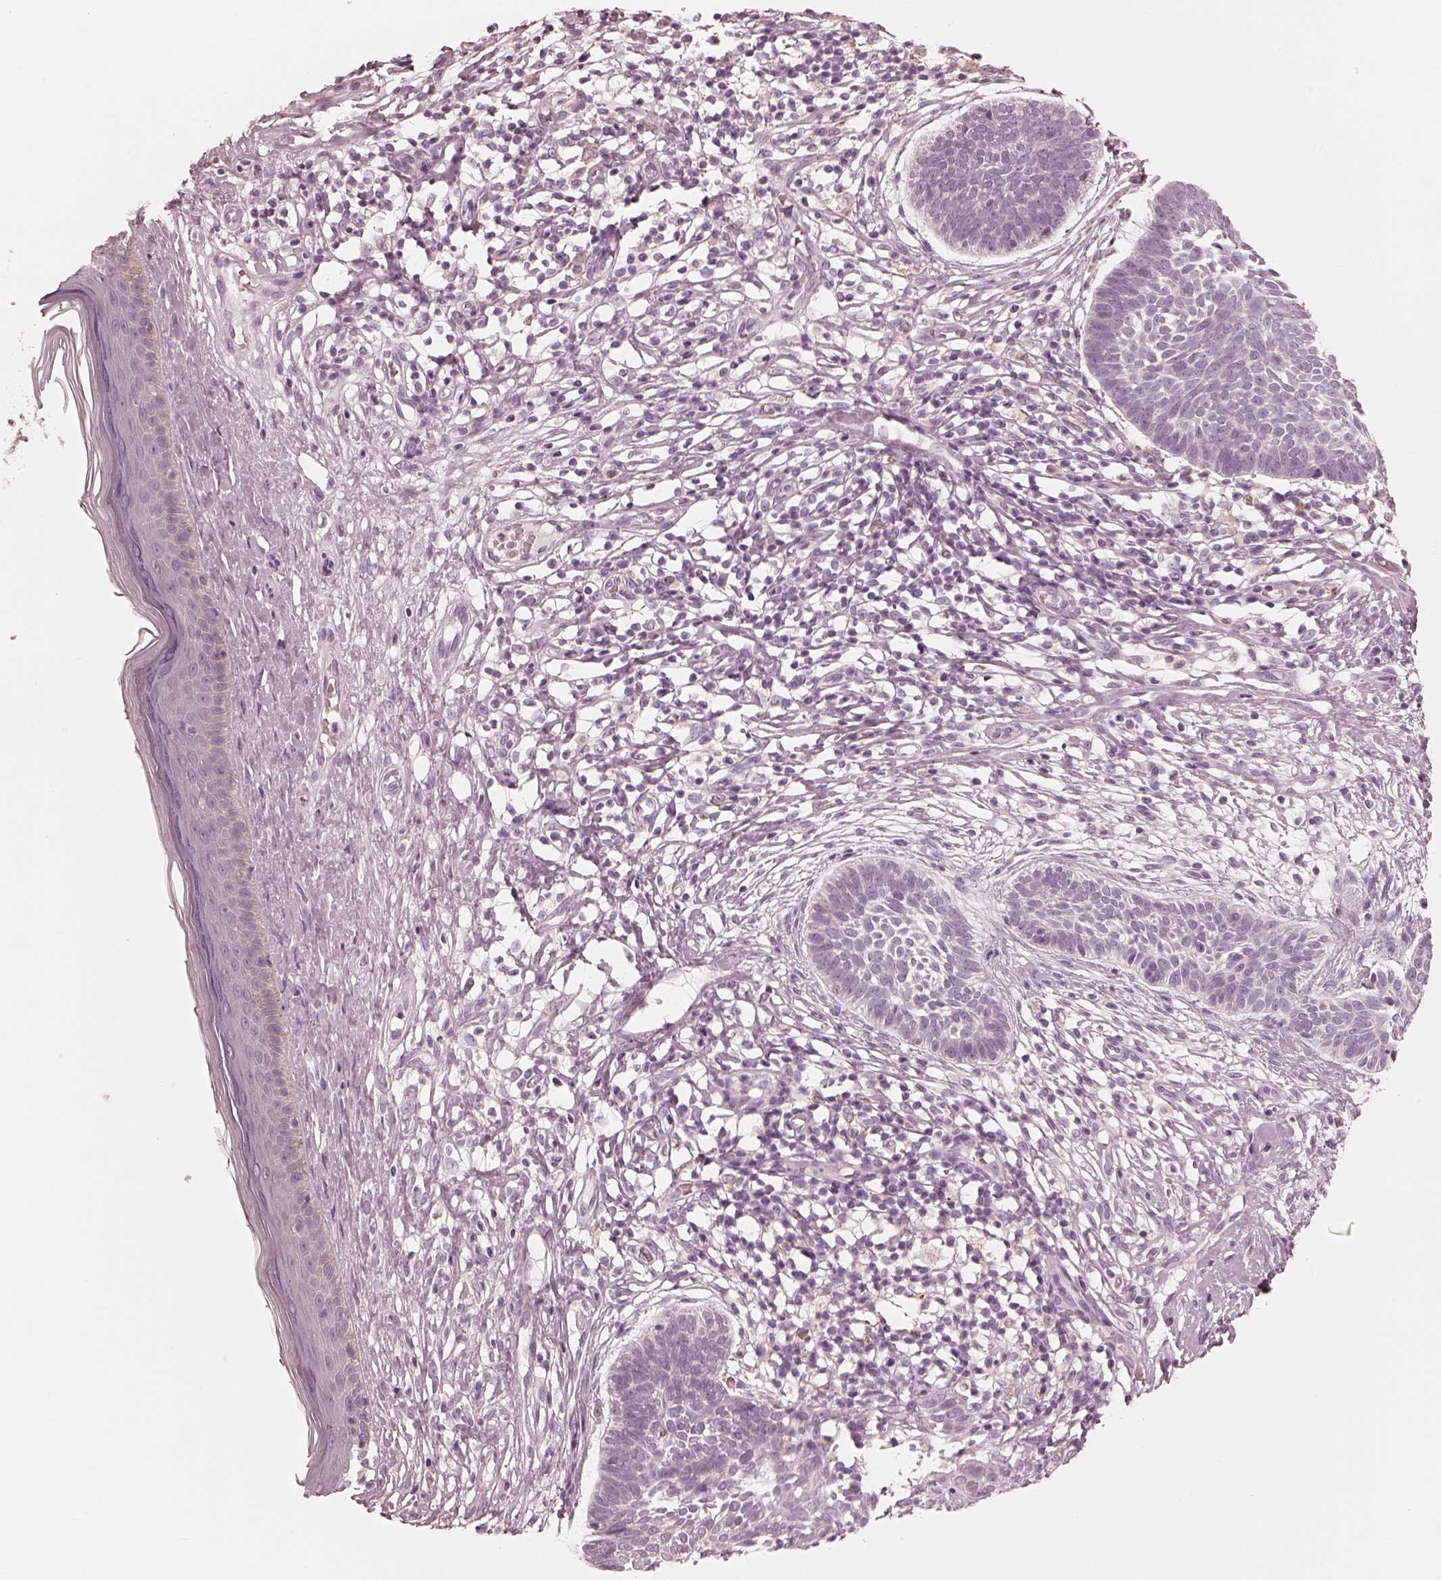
{"staining": {"intensity": "negative", "quantity": "none", "location": "none"}, "tissue": "skin cancer", "cell_type": "Tumor cells", "image_type": "cancer", "snomed": [{"axis": "morphology", "description": "Basal cell carcinoma"}, {"axis": "topography", "description": "Skin"}], "caption": "This image is of skin cancer (basal cell carcinoma) stained with immunohistochemistry to label a protein in brown with the nuclei are counter-stained blue. There is no expression in tumor cells.", "gene": "CALR3", "patient": {"sex": "male", "age": 85}}